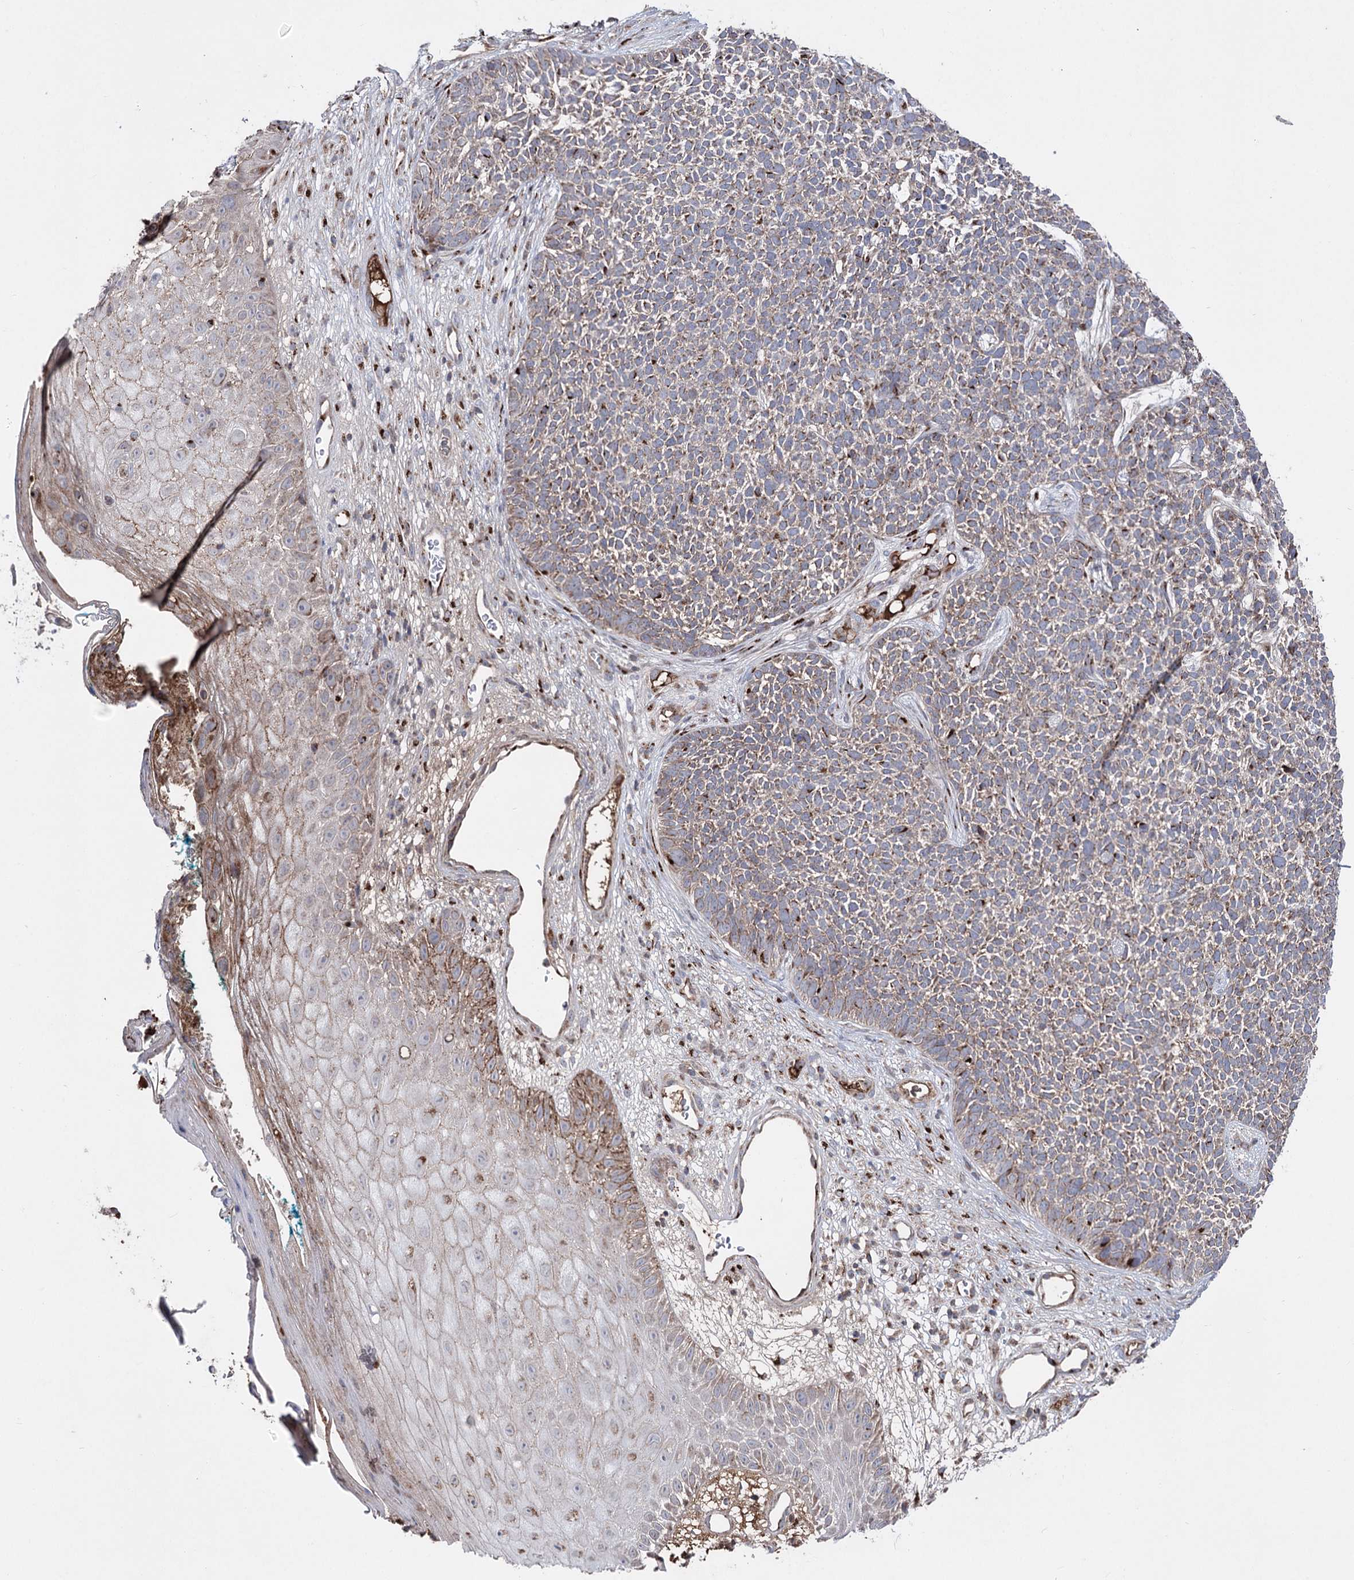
{"staining": {"intensity": "moderate", "quantity": "25%-75%", "location": "cytoplasmic/membranous"}, "tissue": "skin cancer", "cell_type": "Tumor cells", "image_type": "cancer", "snomed": [{"axis": "morphology", "description": "Basal cell carcinoma"}, {"axis": "topography", "description": "Skin"}], "caption": "IHC micrograph of neoplastic tissue: skin basal cell carcinoma stained using IHC shows medium levels of moderate protein expression localized specifically in the cytoplasmic/membranous of tumor cells, appearing as a cytoplasmic/membranous brown color.", "gene": "ARHGAP20", "patient": {"sex": "female", "age": 84}}